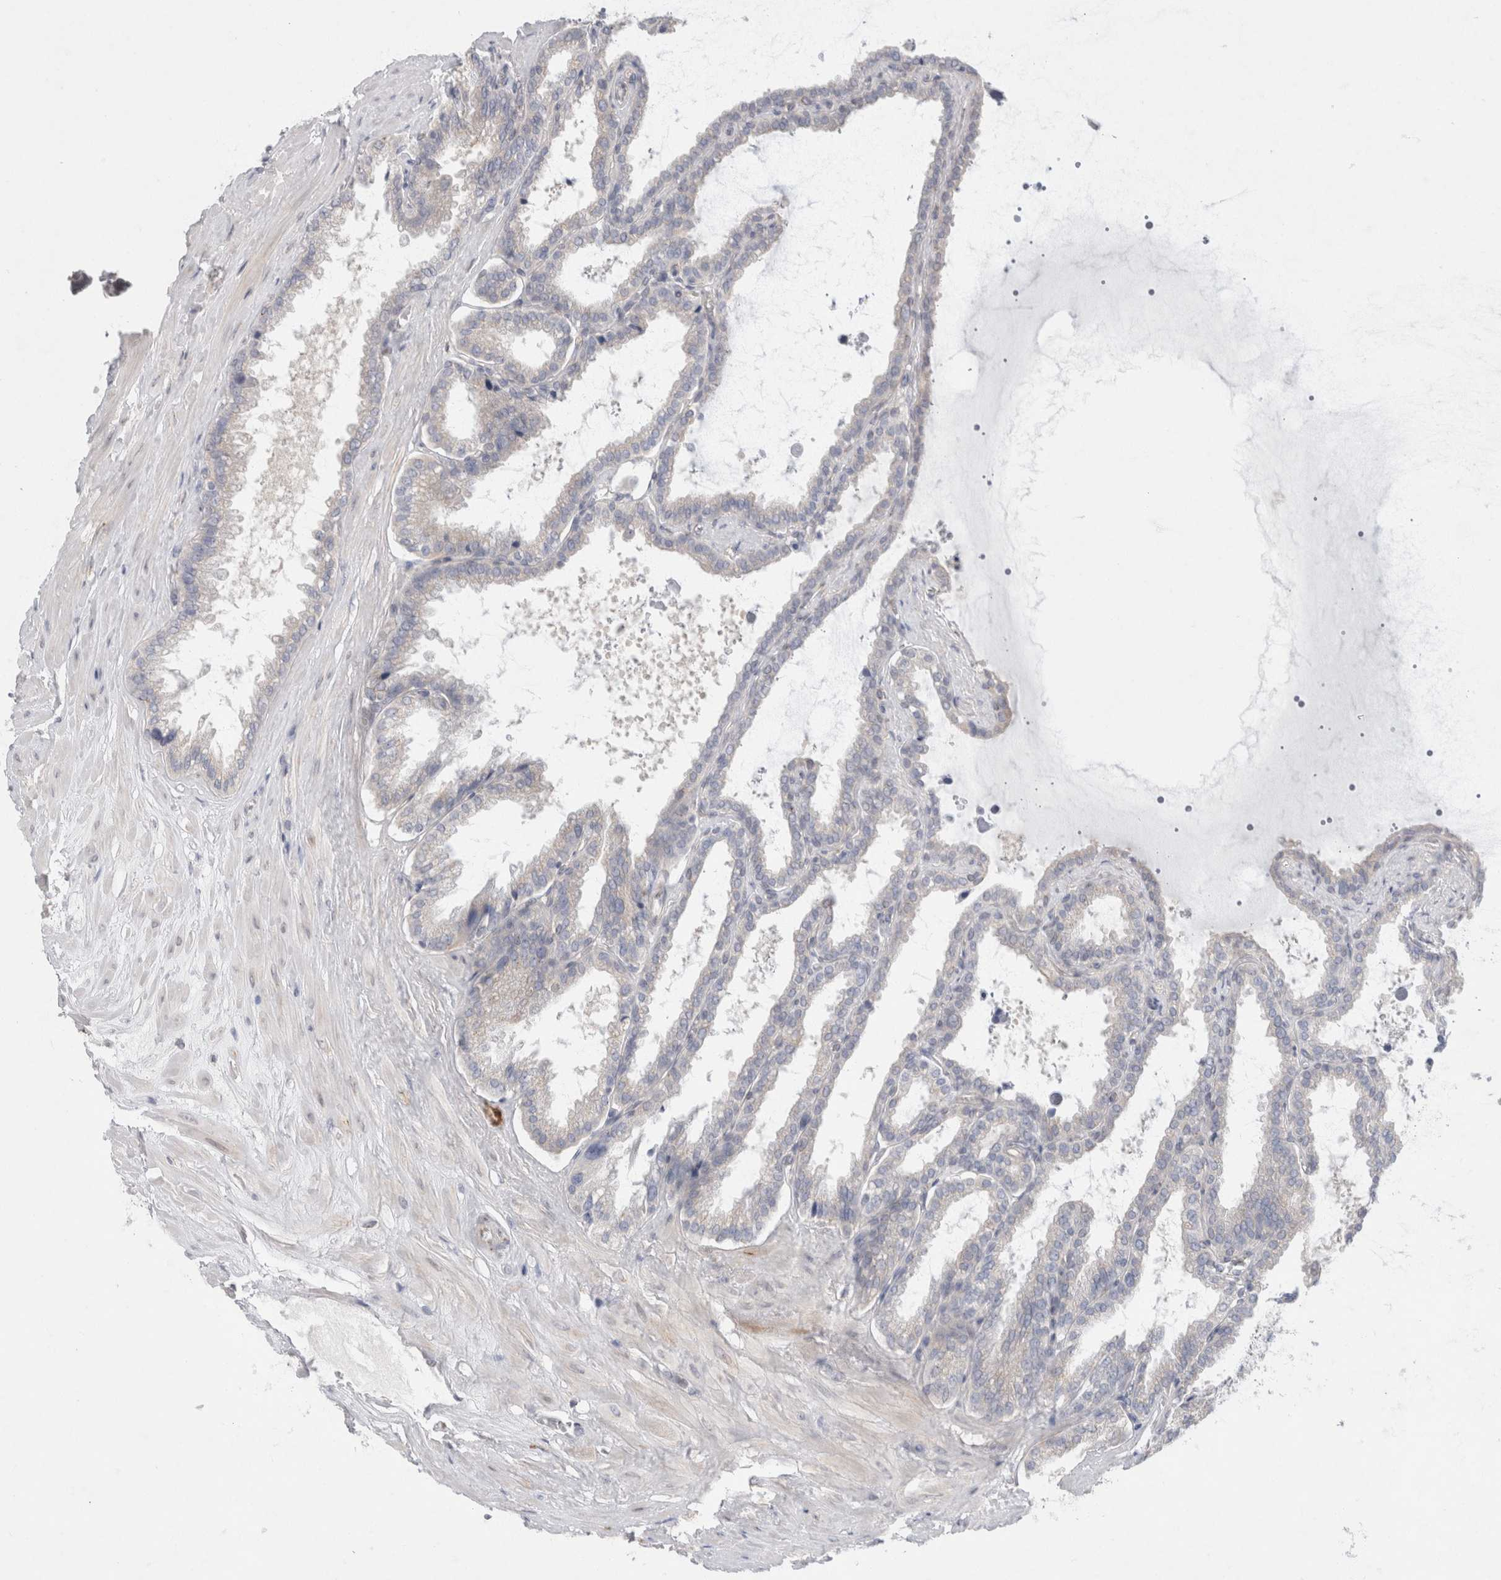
{"staining": {"intensity": "negative", "quantity": "none", "location": "none"}, "tissue": "seminal vesicle", "cell_type": "Glandular cells", "image_type": "normal", "snomed": [{"axis": "morphology", "description": "Normal tissue, NOS"}, {"axis": "topography", "description": "Seminal veicle"}], "caption": "Immunohistochemical staining of normal human seminal vesicle reveals no significant staining in glandular cells. (Stains: DAB (3,3'-diaminobenzidine) IHC with hematoxylin counter stain, Microscopy: brightfield microscopy at high magnification).", "gene": "BICD2", "patient": {"sex": "male", "age": 46}}